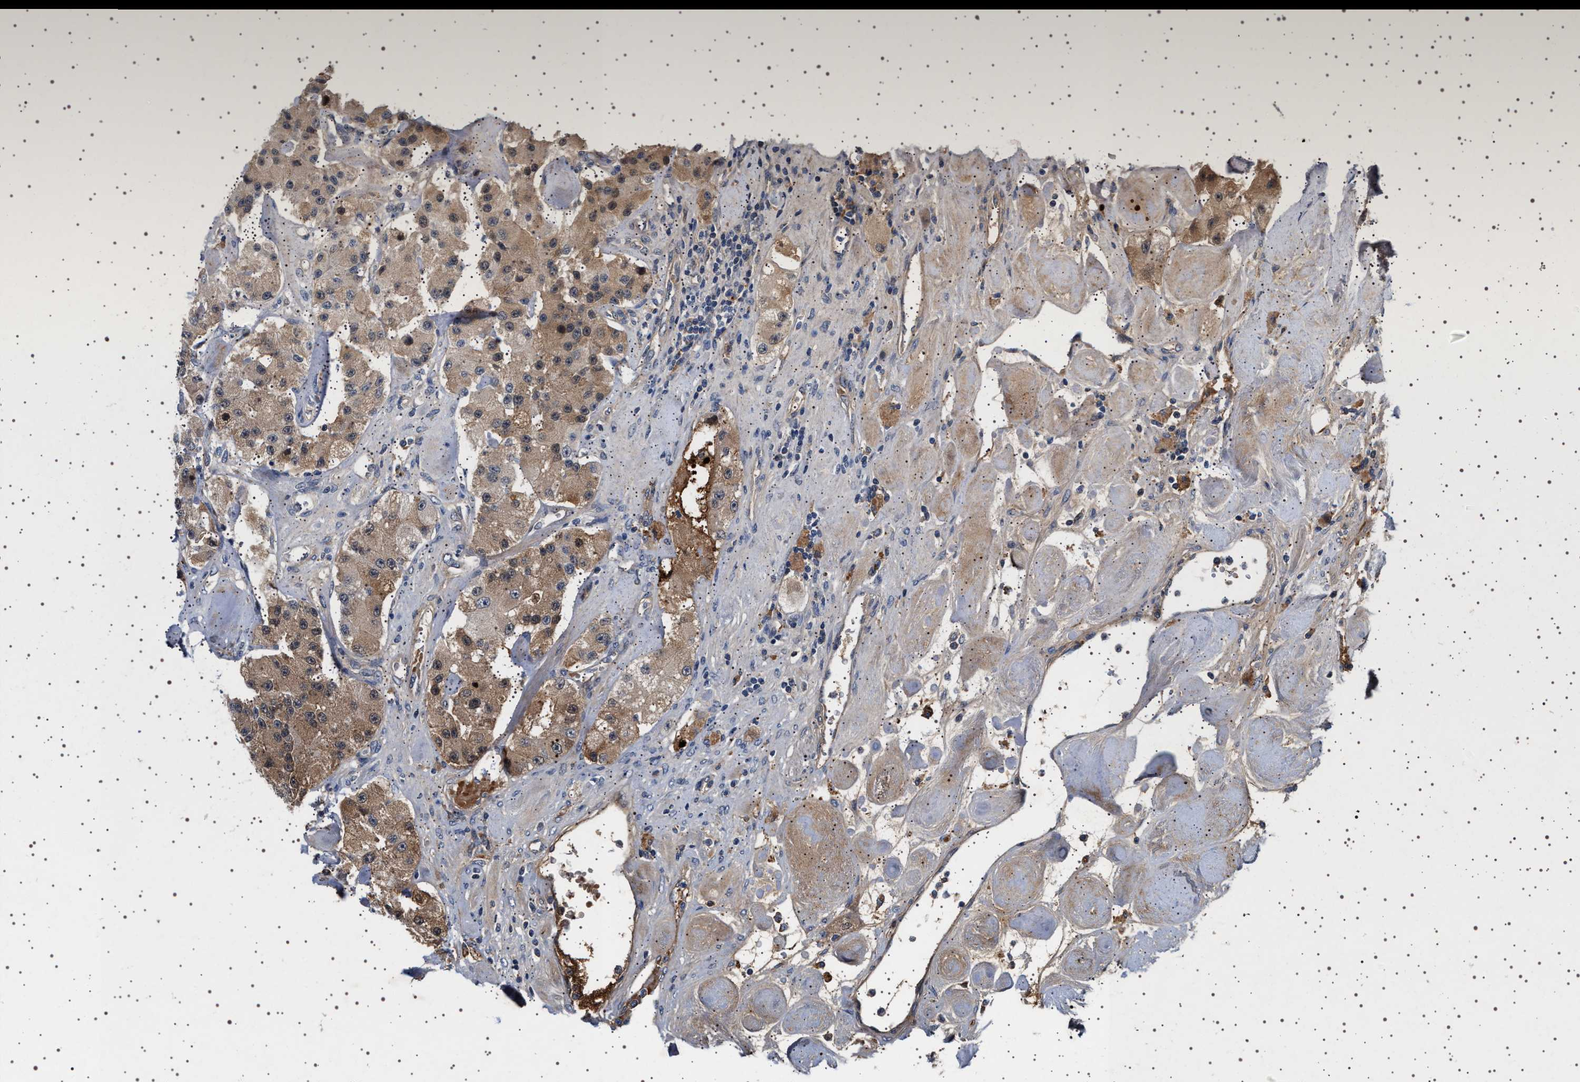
{"staining": {"intensity": "moderate", "quantity": ">75%", "location": "cytoplasmic/membranous"}, "tissue": "carcinoid", "cell_type": "Tumor cells", "image_type": "cancer", "snomed": [{"axis": "morphology", "description": "Carcinoid, malignant, NOS"}, {"axis": "topography", "description": "Pancreas"}], "caption": "Carcinoid stained with DAB immunohistochemistry (IHC) displays medium levels of moderate cytoplasmic/membranous positivity in approximately >75% of tumor cells.", "gene": "FICD", "patient": {"sex": "male", "age": 41}}